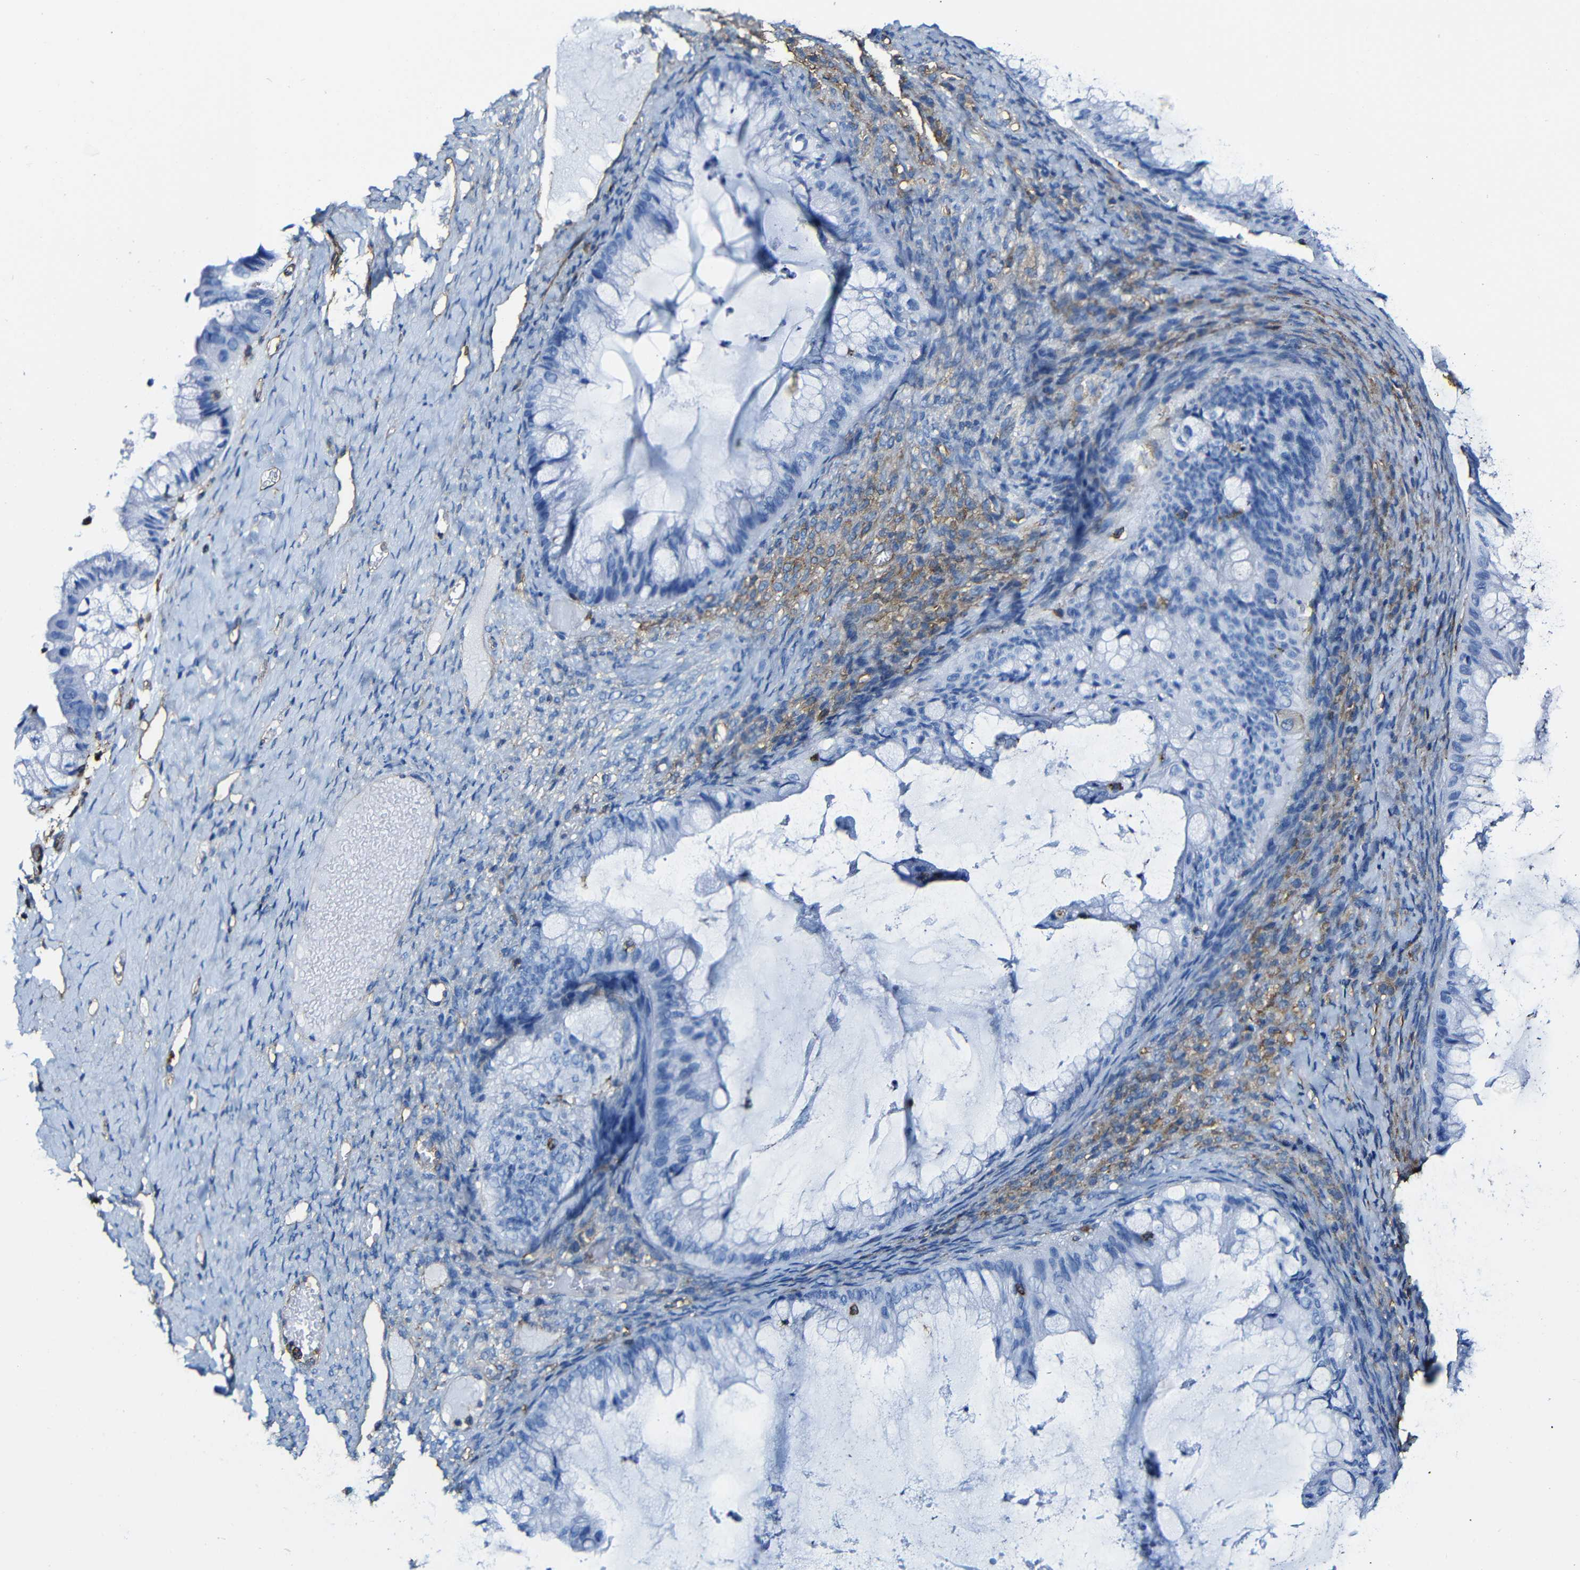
{"staining": {"intensity": "negative", "quantity": "none", "location": "none"}, "tissue": "ovarian cancer", "cell_type": "Tumor cells", "image_type": "cancer", "snomed": [{"axis": "morphology", "description": "Cystadenocarcinoma, mucinous, NOS"}, {"axis": "topography", "description": "Ovary"}], "caption": "The immunohistochemistry histopathology image has no significant positivity in tumor cells of ovarian cancer (mucinous cystadenocarcinoma) tissue.", "gene": "MSN", "patient": {"sex": "female", "age": 61}}